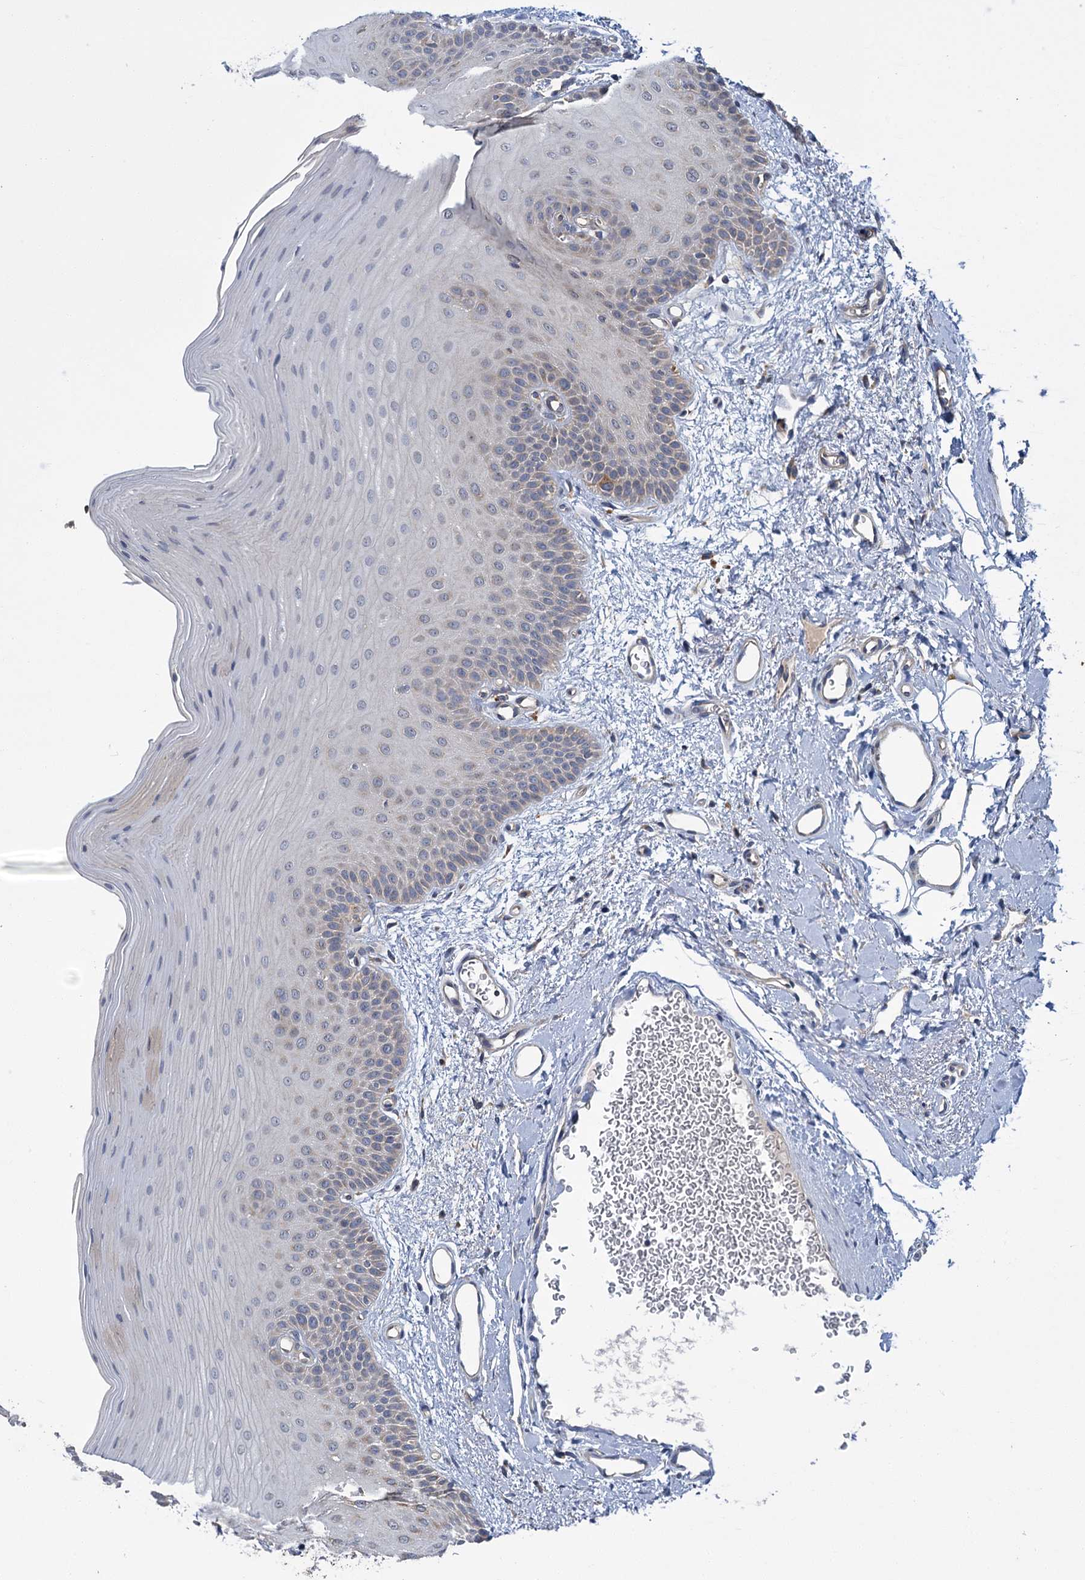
{"staining": {"intensity": "moderate", "quantity": "<25%", "location": "cytoplasmic/membranous"}, "tissue": "oral mucosa", "cell_type": "Squamous epithelial cells", "image_type": "normal", "snomed": [{"axis": "morphology", "description": "Normal tissue, NOS"}, {"axis": "topography", "description": "Oral tissue"}], "caption": "The micrograph demonstrates immunohistochemical staining of benign oral mucosa. There is moderate cytoplasmic/membranous staining is present in about <25% of squamous epithelial cells. The staining was performed using DAB, with brown indicating positive protein expression. Nuclei are stained blue with hematoxylin.", "gene": "DYNC2H1", "patient": {"sex": "male", "age": 68}}